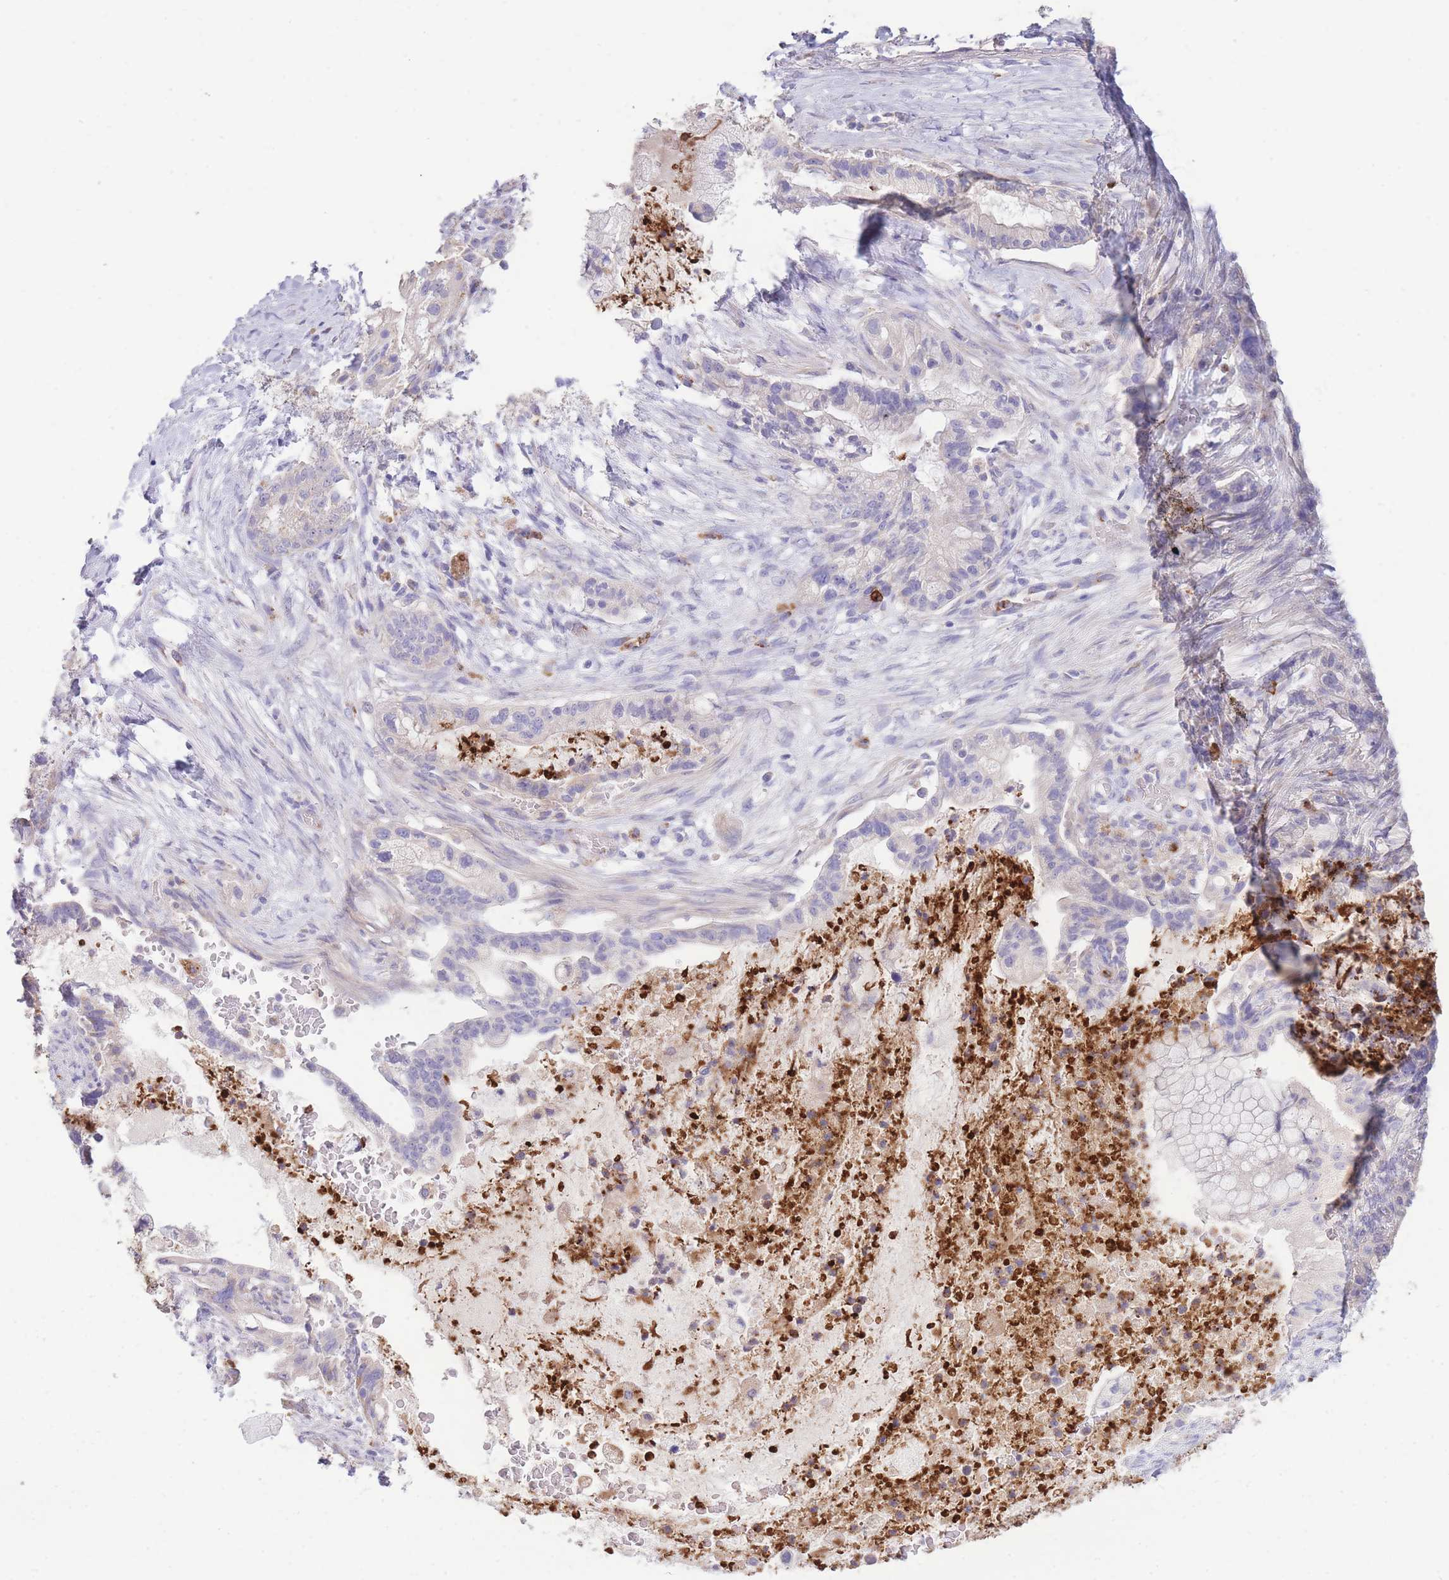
{"staining": {"intensity": "negative", "quantity": "none", "location": "none"}, "tissue": "pancreatic cancer", "cell_type": "Tumor cells", "image_type": "cancer", "snomed": [{"axis": "morphology", "description": "Adenocarcinoma, NOS"}, {"axis": "topography", "description": "Pancreas"}], "caption": "Immunohistochemistry (IHC) photomicrograph of human adenocarcinoma (pancreatic) stained for a protein (brown), which exhibits no positivity in tumor cells. Nuclei are stained in blue.", "gene": "CENPM", "patient": {"sex": "male", "age": 44}}